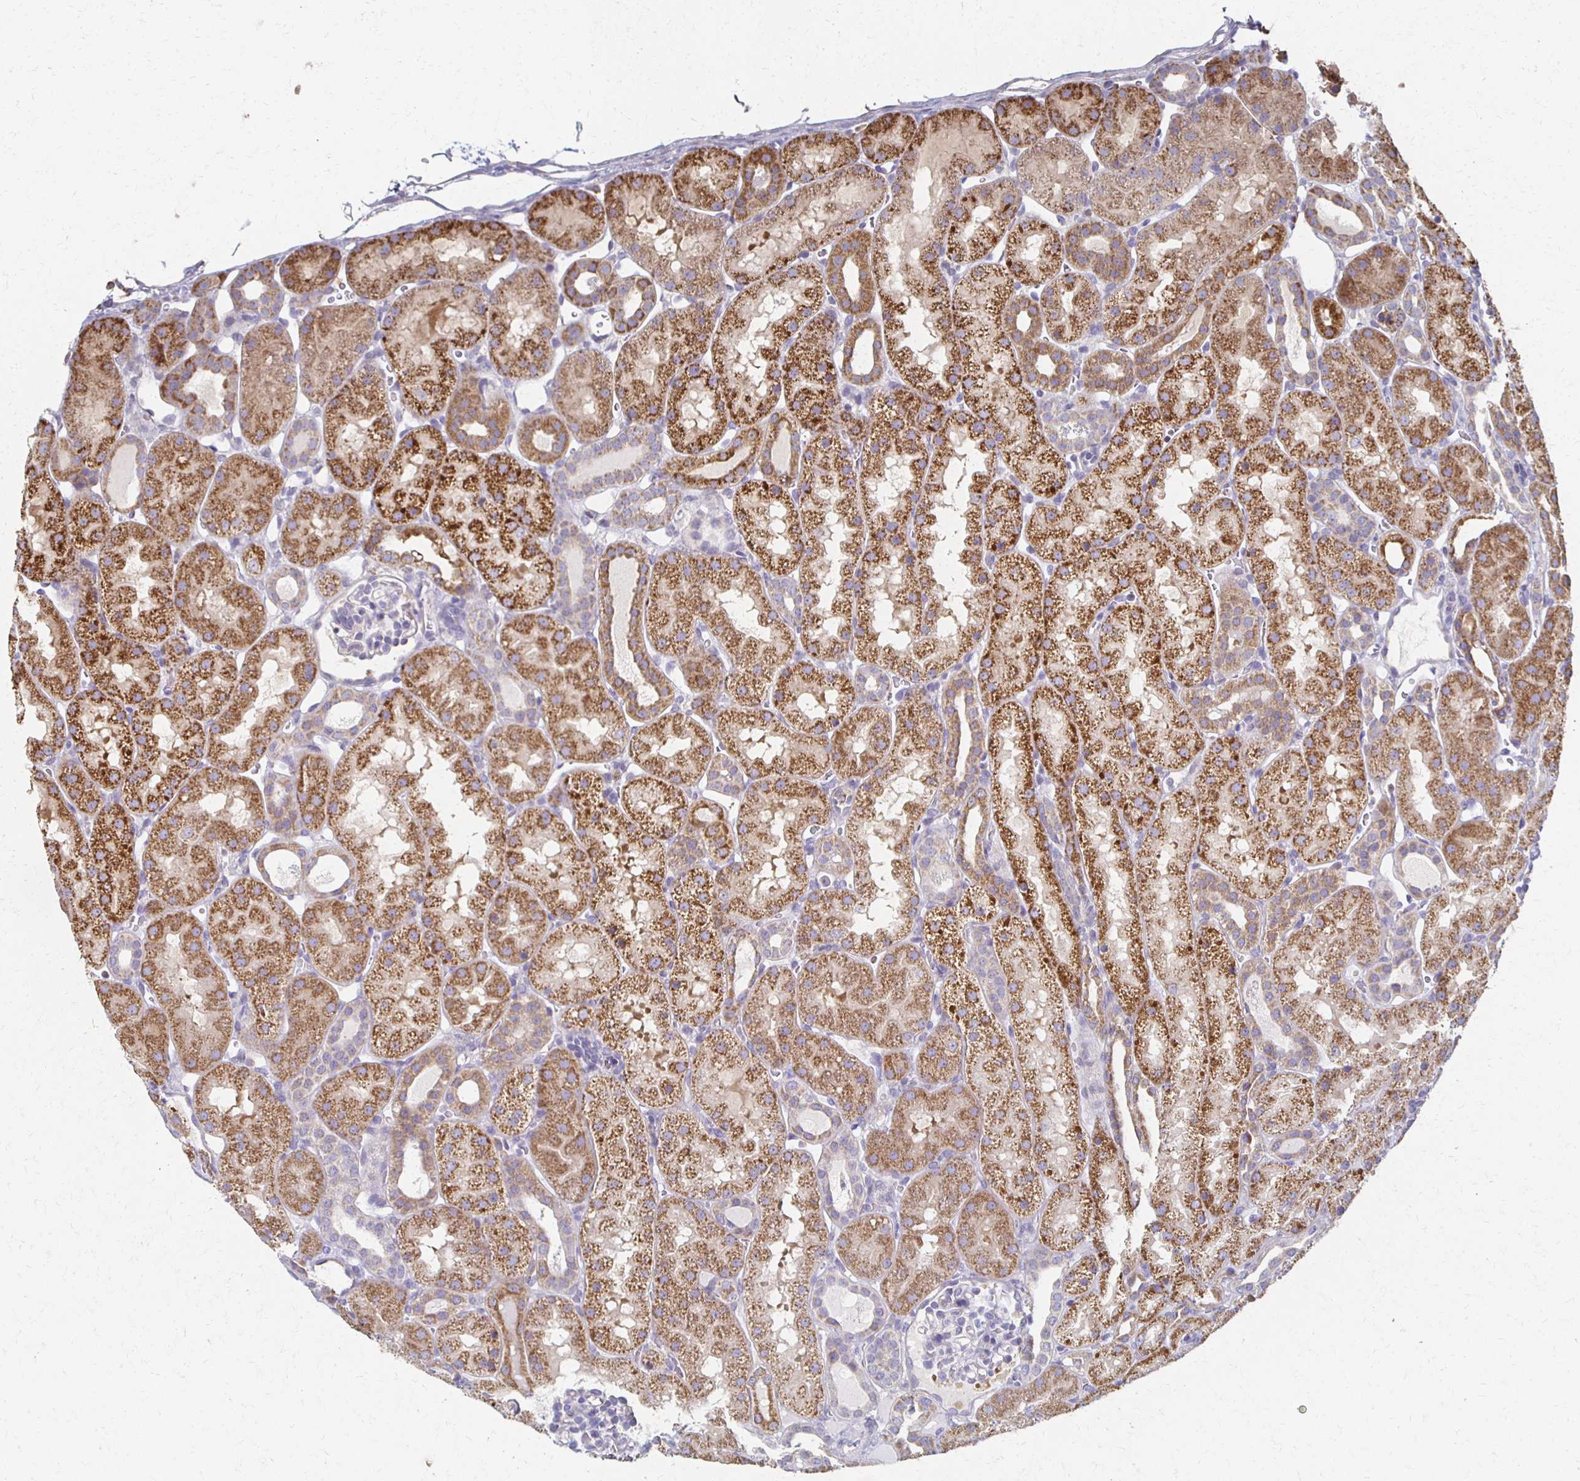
{"staining": {"intensity": "strong", "quantity": "<25%", "location": "cytoplasmic/membranous"}, "tissue": "kidney", "cell_type": "Cells in glomeruli", "image_type": "normal", "snomed": [{"axis": "morphology", "description": "Normal tissue, NOS"}, {"axis": "topography", "description": "Kidney"}], "caption": "IHC (DAB) staining of unremarkable kidney displays strong cytoplasmic/membranous protein expression in approximately <25% of cells in glomeruli. (DAB = brown stain, brightfield microscopy at high magnification).", "gene": "CX3CR1", "patient": {"sex": "male", "age": 2}}